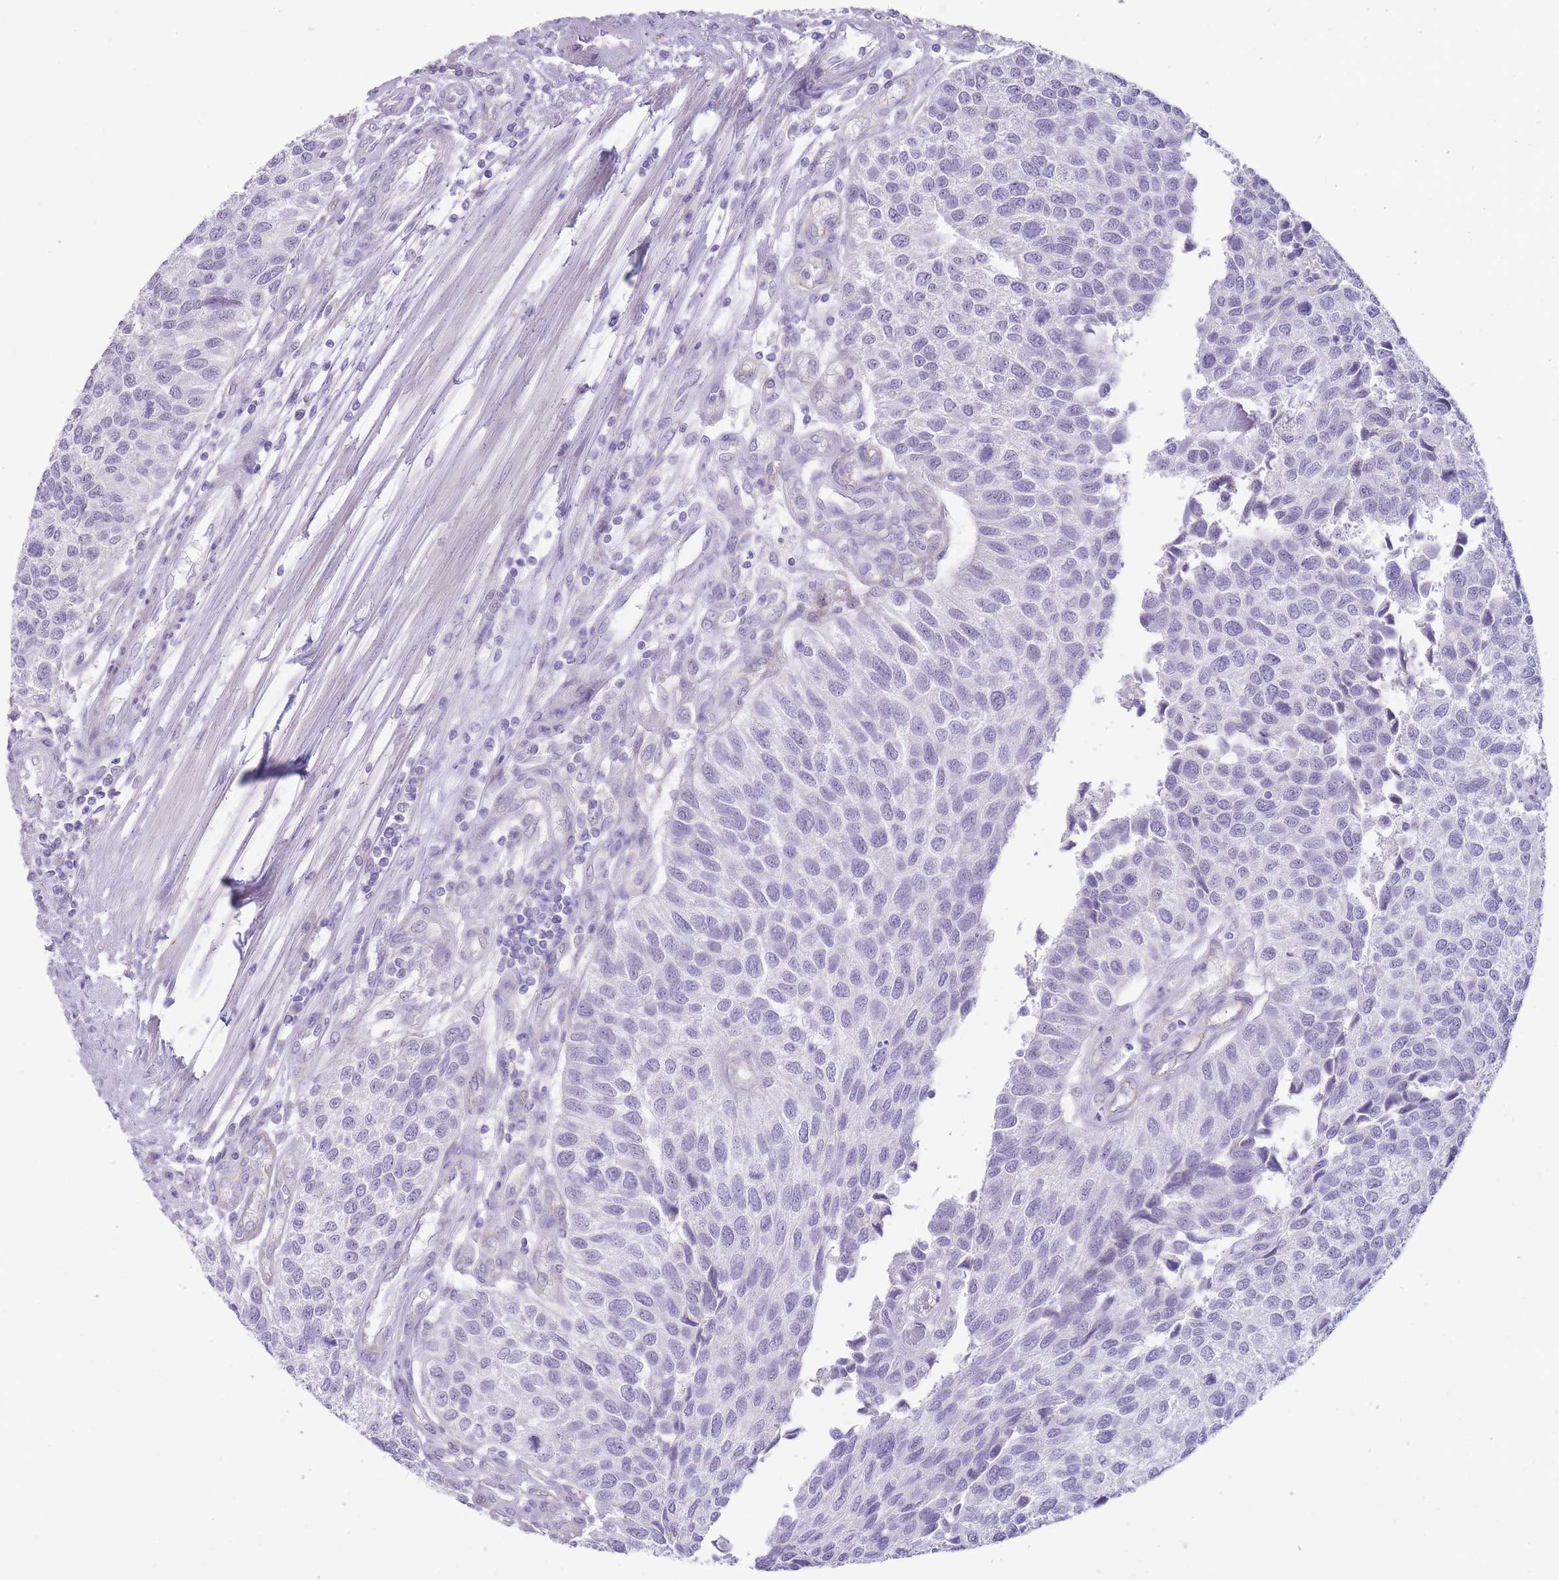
{"staining": {"intensity": "negative", "quantity": "none", "location": "none"}, "tissue": "urothelial cancer", "cell_type": "Tumor cells", "image_type": "cancer", "snomed": [{"axis": "morphology", "description": "Urothelial carcinoma, NOS"}, {"axis": "topography", "description": "Urinary bladder"}], "caption": "DAB (3,3'-diaminobenzidine) immunohistochemical staining of human transitional cell carcinoma reveals no significant expression in tumor cells.", "gene": "ERICH4", "patient": {"sex": "male", "age": 55}}